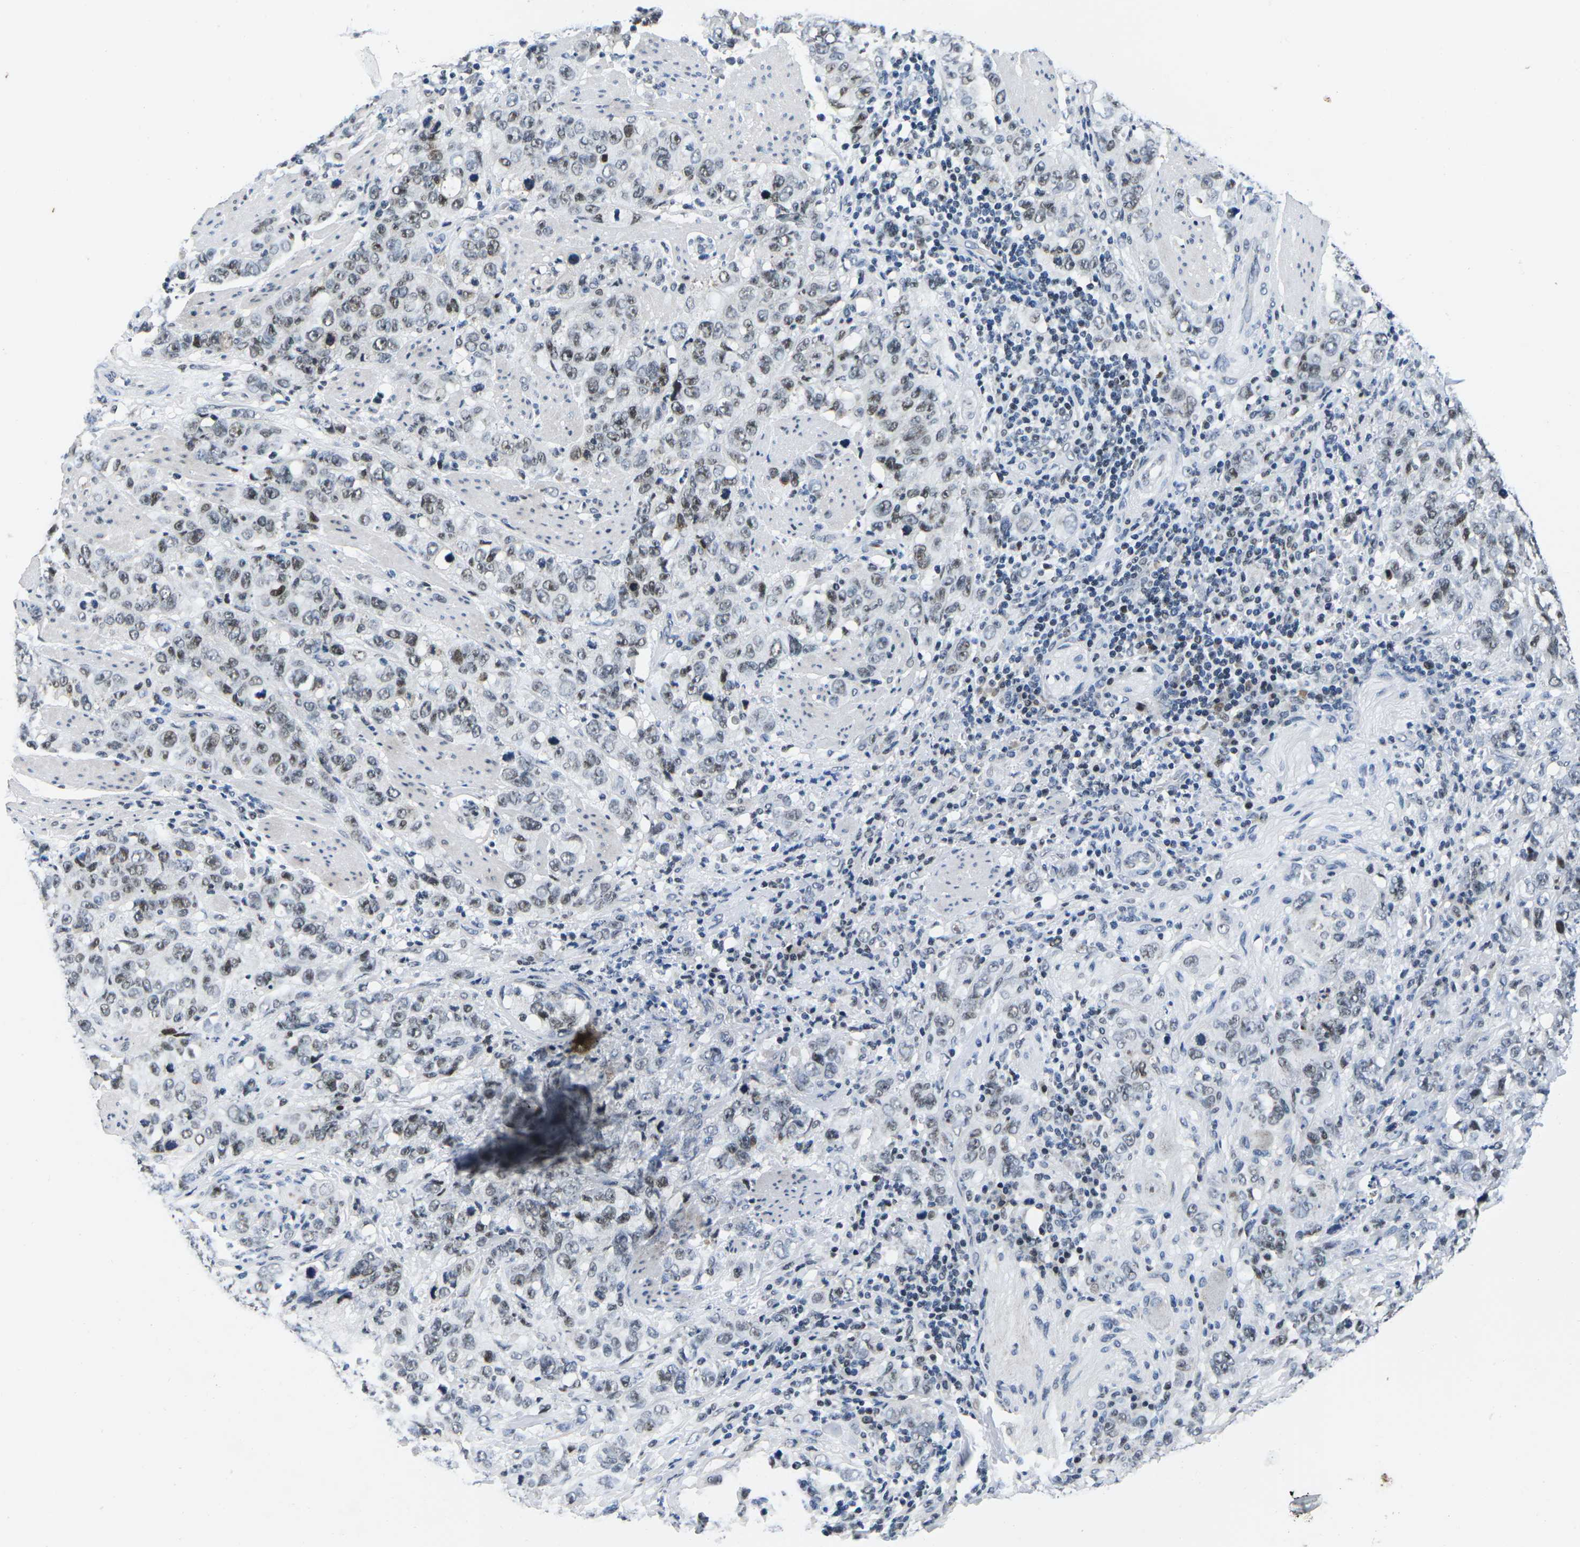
{"staining": {"intensity": "moderate", "quantity": "25%-75%", "location": "nuclear"}, "tissue": "stomach cancer", "cell_type": "Tumor cells", "image_type": "cancer", "snomed": [{"axis": "morphology", "description": "Adenocarcinoma, NOS"}, {"axis": "topography", "description": "Stomach"}], "caption": "Stomach cancer was stained to show a protein in brown. There is medium levels of moderate nuclear expression in approximately 25%-75% of tumor cells.", "gene": "CDC73", "patient": {"sex": "male", "age": 48}}